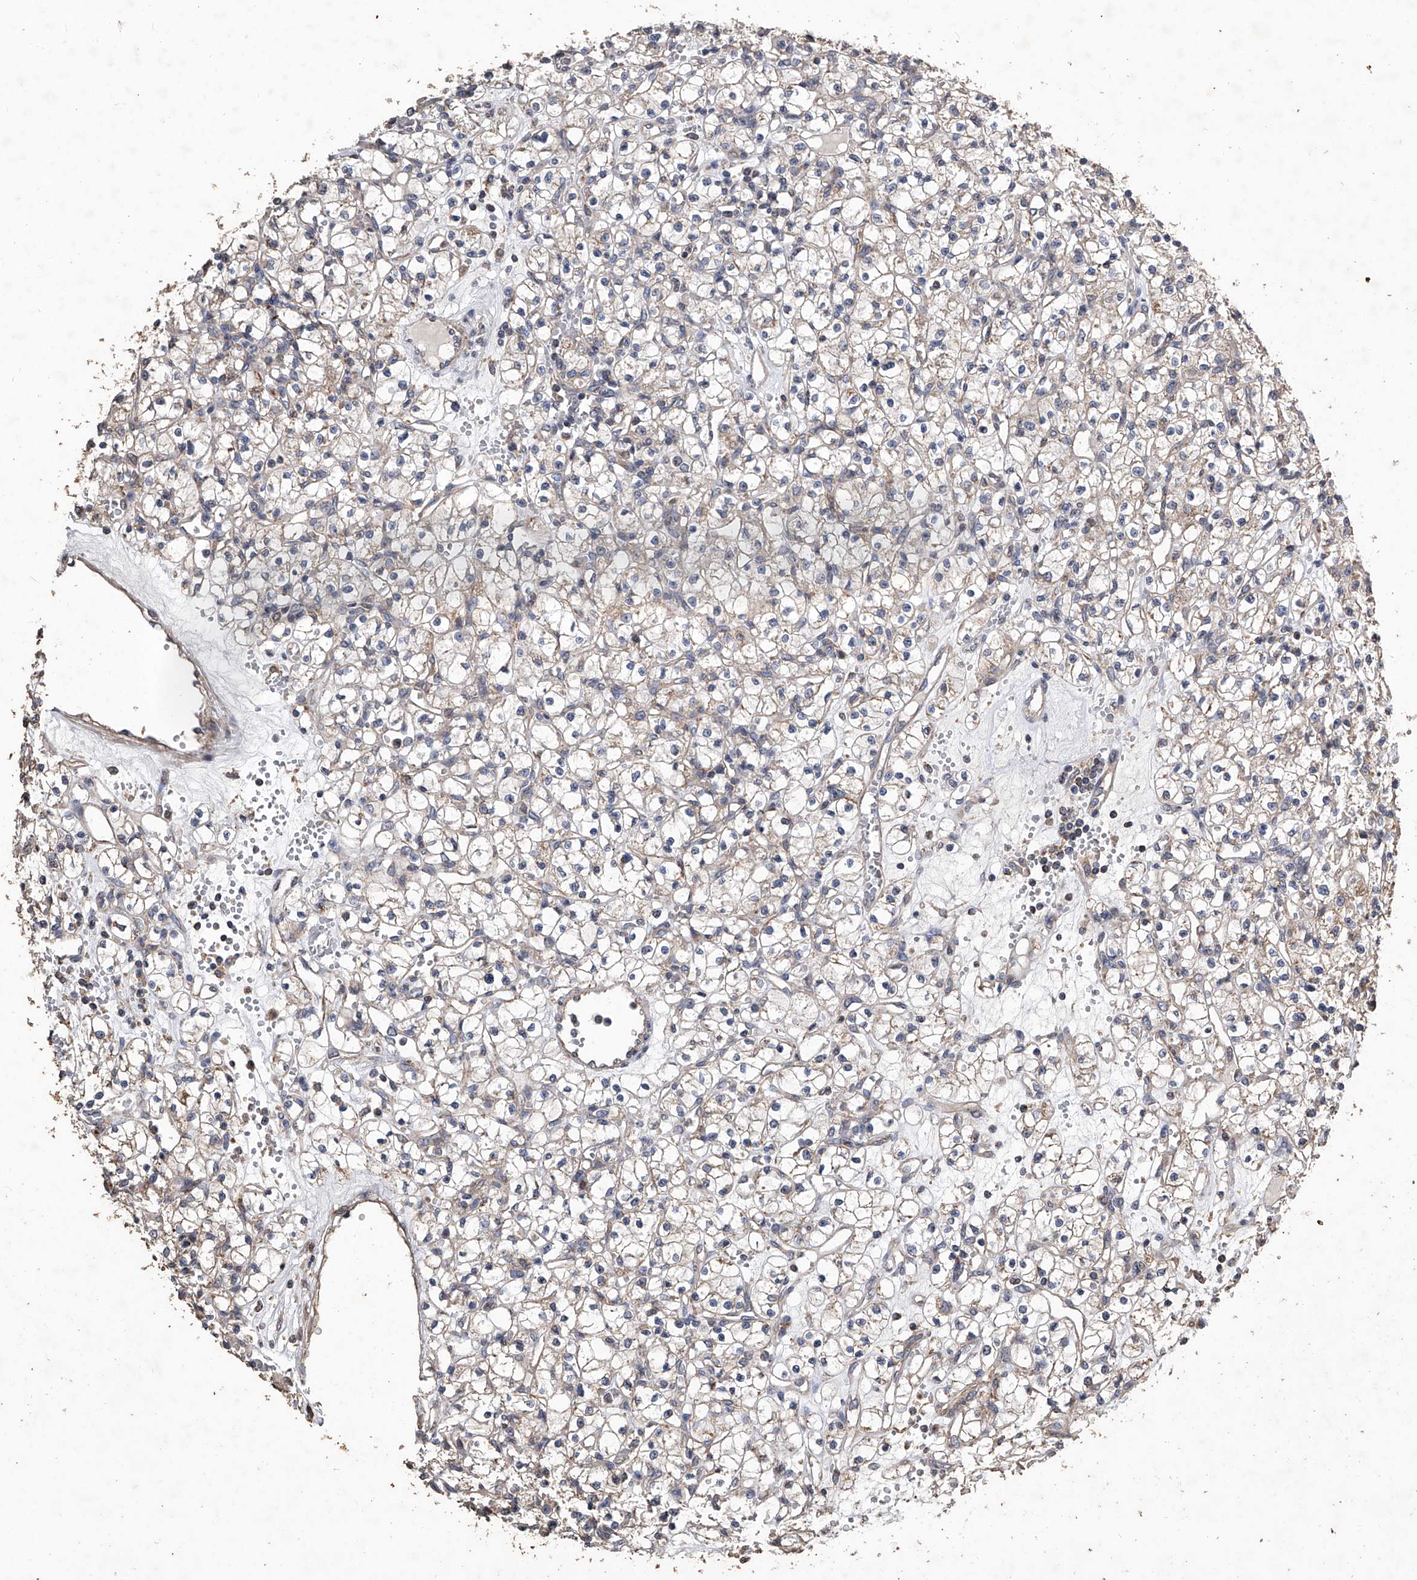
{"staining": {"intensity": "negative", "quantity": "none", "location": "none"}, "tissue": "renal cancer", "cell_type": "Tumor cells", "image_type": "cancer", "snomed": [{"axis": "morphology", "description": "Adenocarcinoma, NOS"}, {"axis": "topography", "description": "Kidney"}], "caption": "Immunohistochemistry of human adenocarcinoma (renal) reveals no expression in tumor cells.", "gene": "LTV1", "patient": {"sex": "female", "age": 59}}